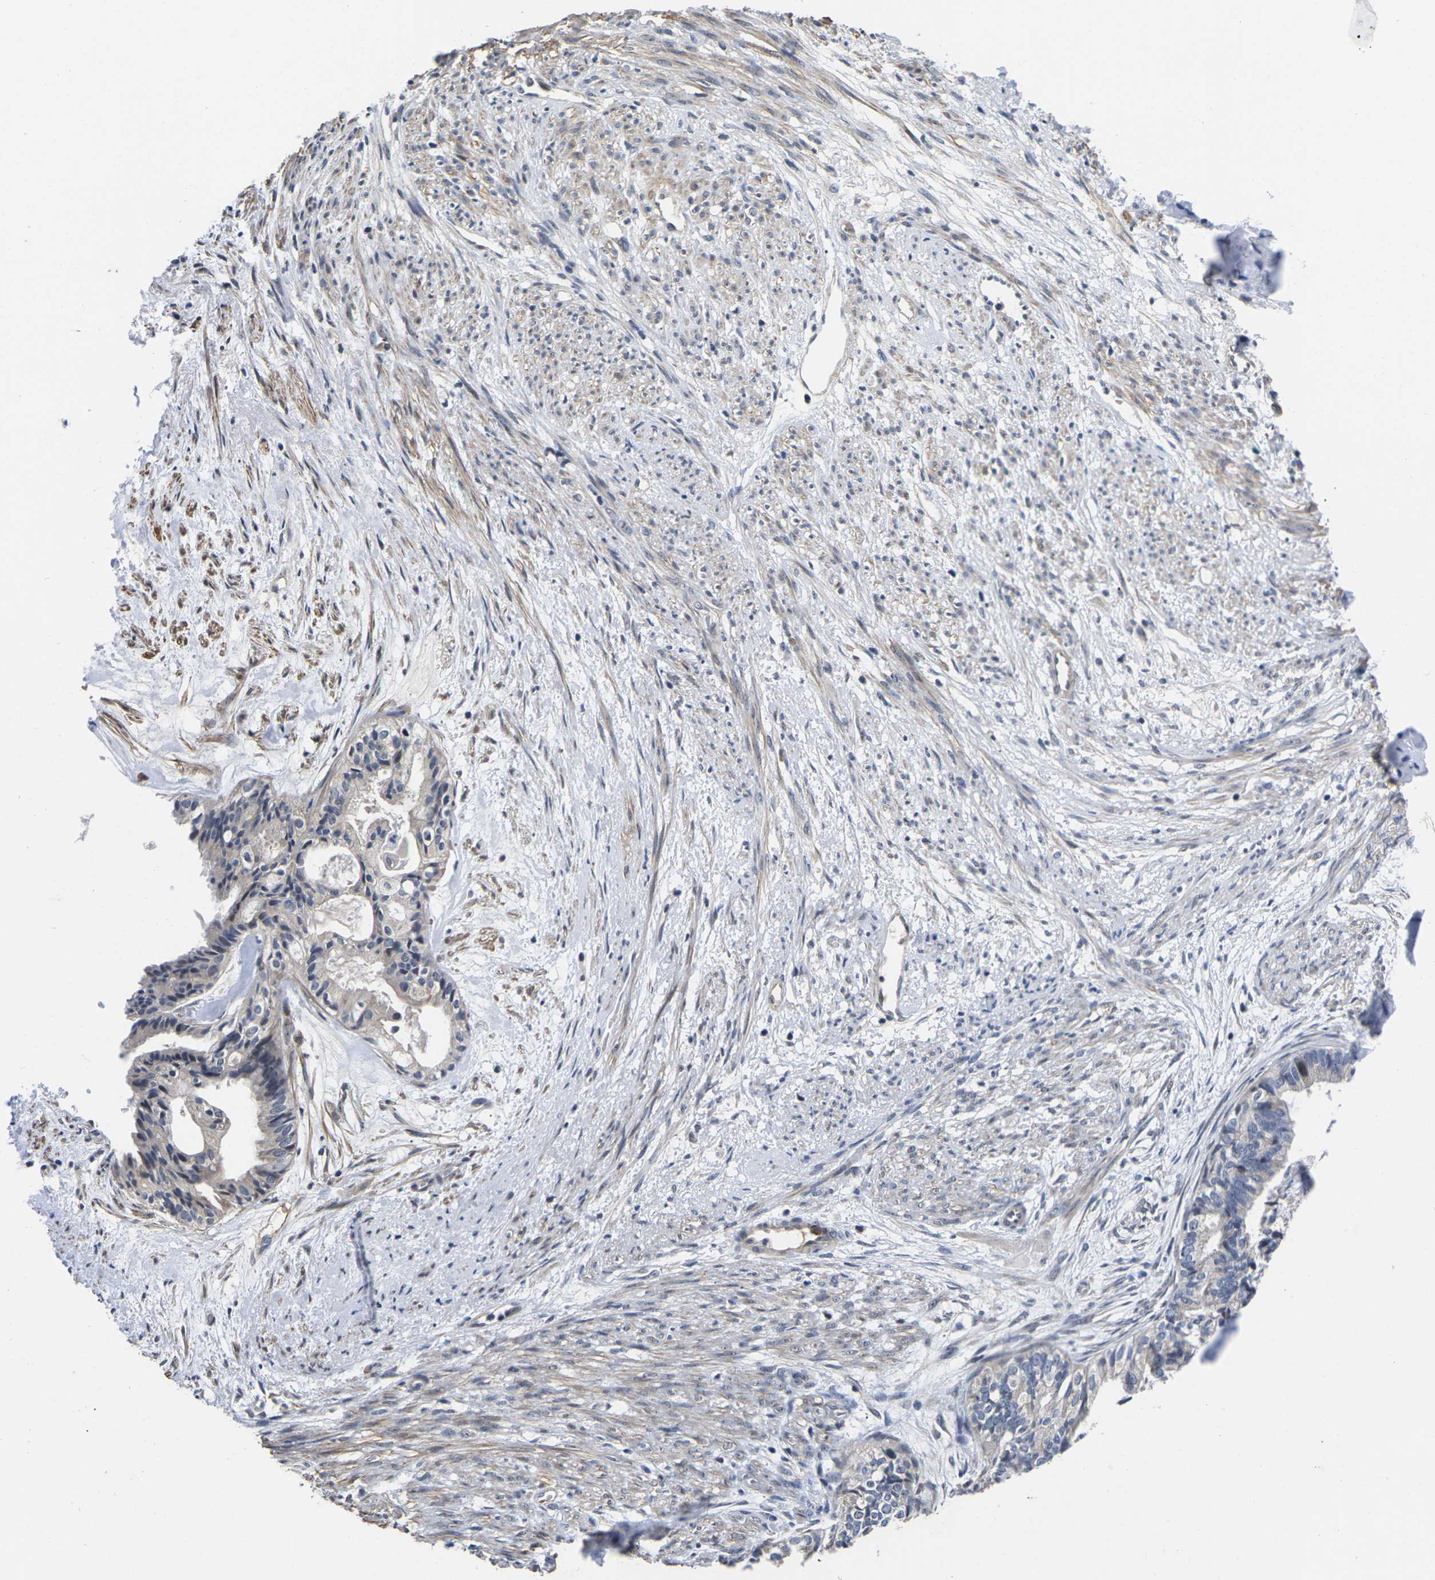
{"staining": {"intensity": "negative", "quantity": "none", "location": "none"}, "tissue": "cervical cancer", "cell_type": "Tumor cells", "image_type": "cancer", "snomed": [{"axis": "morphology", "description": "Normal tissue, NOS"}, {"axis": "morphology", "description": "Adenocarcinoma, NOS"}, {"axis": "topography", "description": "Cervix"}, {"axis": "topography", "description": "Endometrium"}], "caption": "Tumor cells are negative for brown protein staining in cervical cancer.", "gene": "ST6GAL2", "patient": {"sex": "female", "age": 86}}